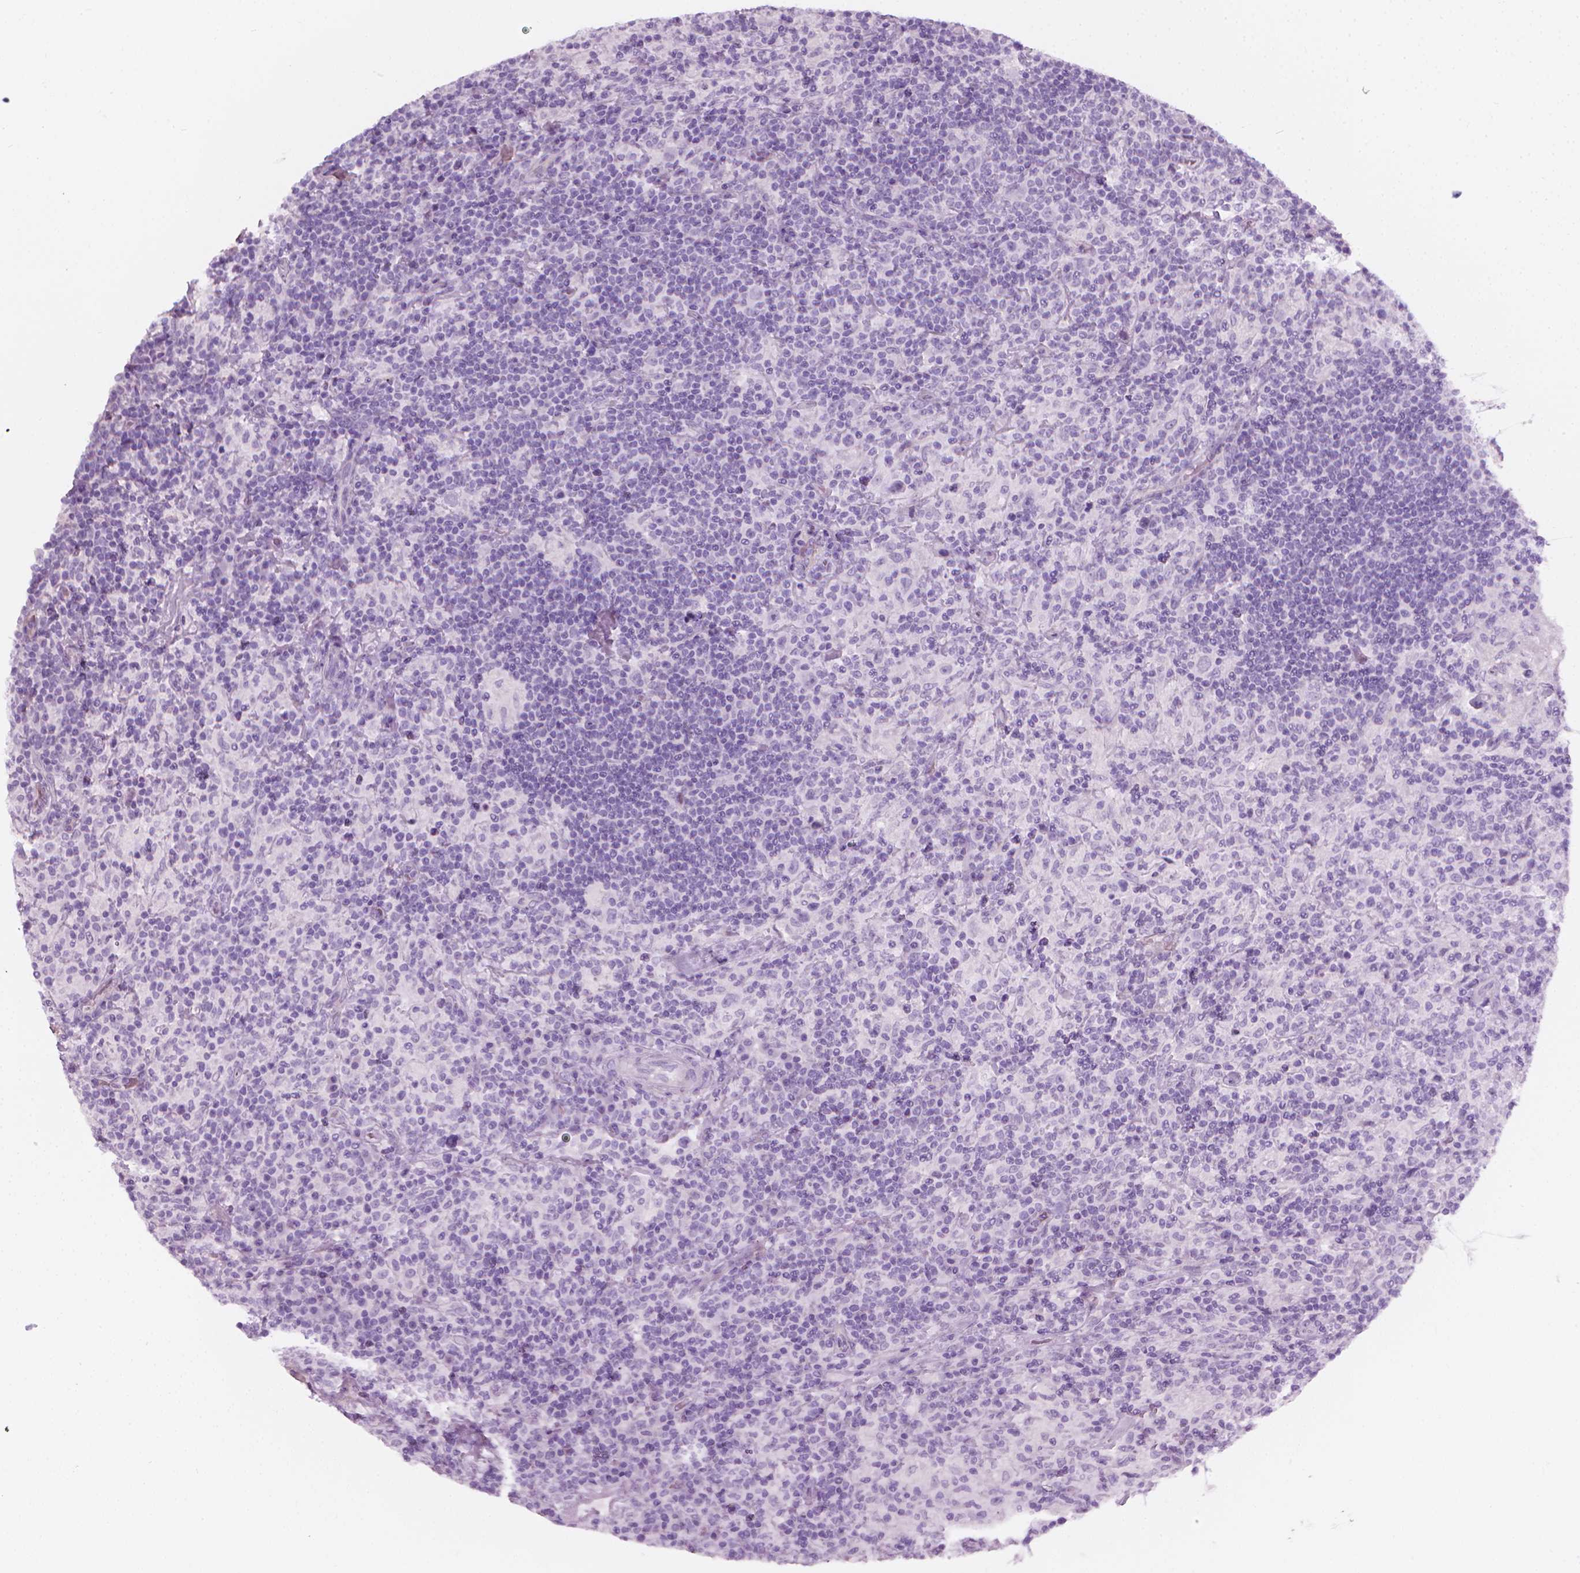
{"staining": {"intensity": "negative", "quantity": "none", "location": "none"}, "tissue": "lymphoma", "cell_type": "Tumor cells", "image_type": "cancer", "snomed": [{"axis": "morphology", "description": "Hodgkin's disease, NOS"}, {"axis": "topography", "description": "Lymph node"}], "caption": "Hodgkin's disease was stained to show a protein in brown. There is no significant staining in tumor cells. Brightfield microscopy of immunohistochemistry stained with DAB (3,3'-diaminobenzidine) (brown) and hematoxylin (blue), captured at high magnification.", "gene": "SCG3", "patient": {"sex": "male", "age": 70}}